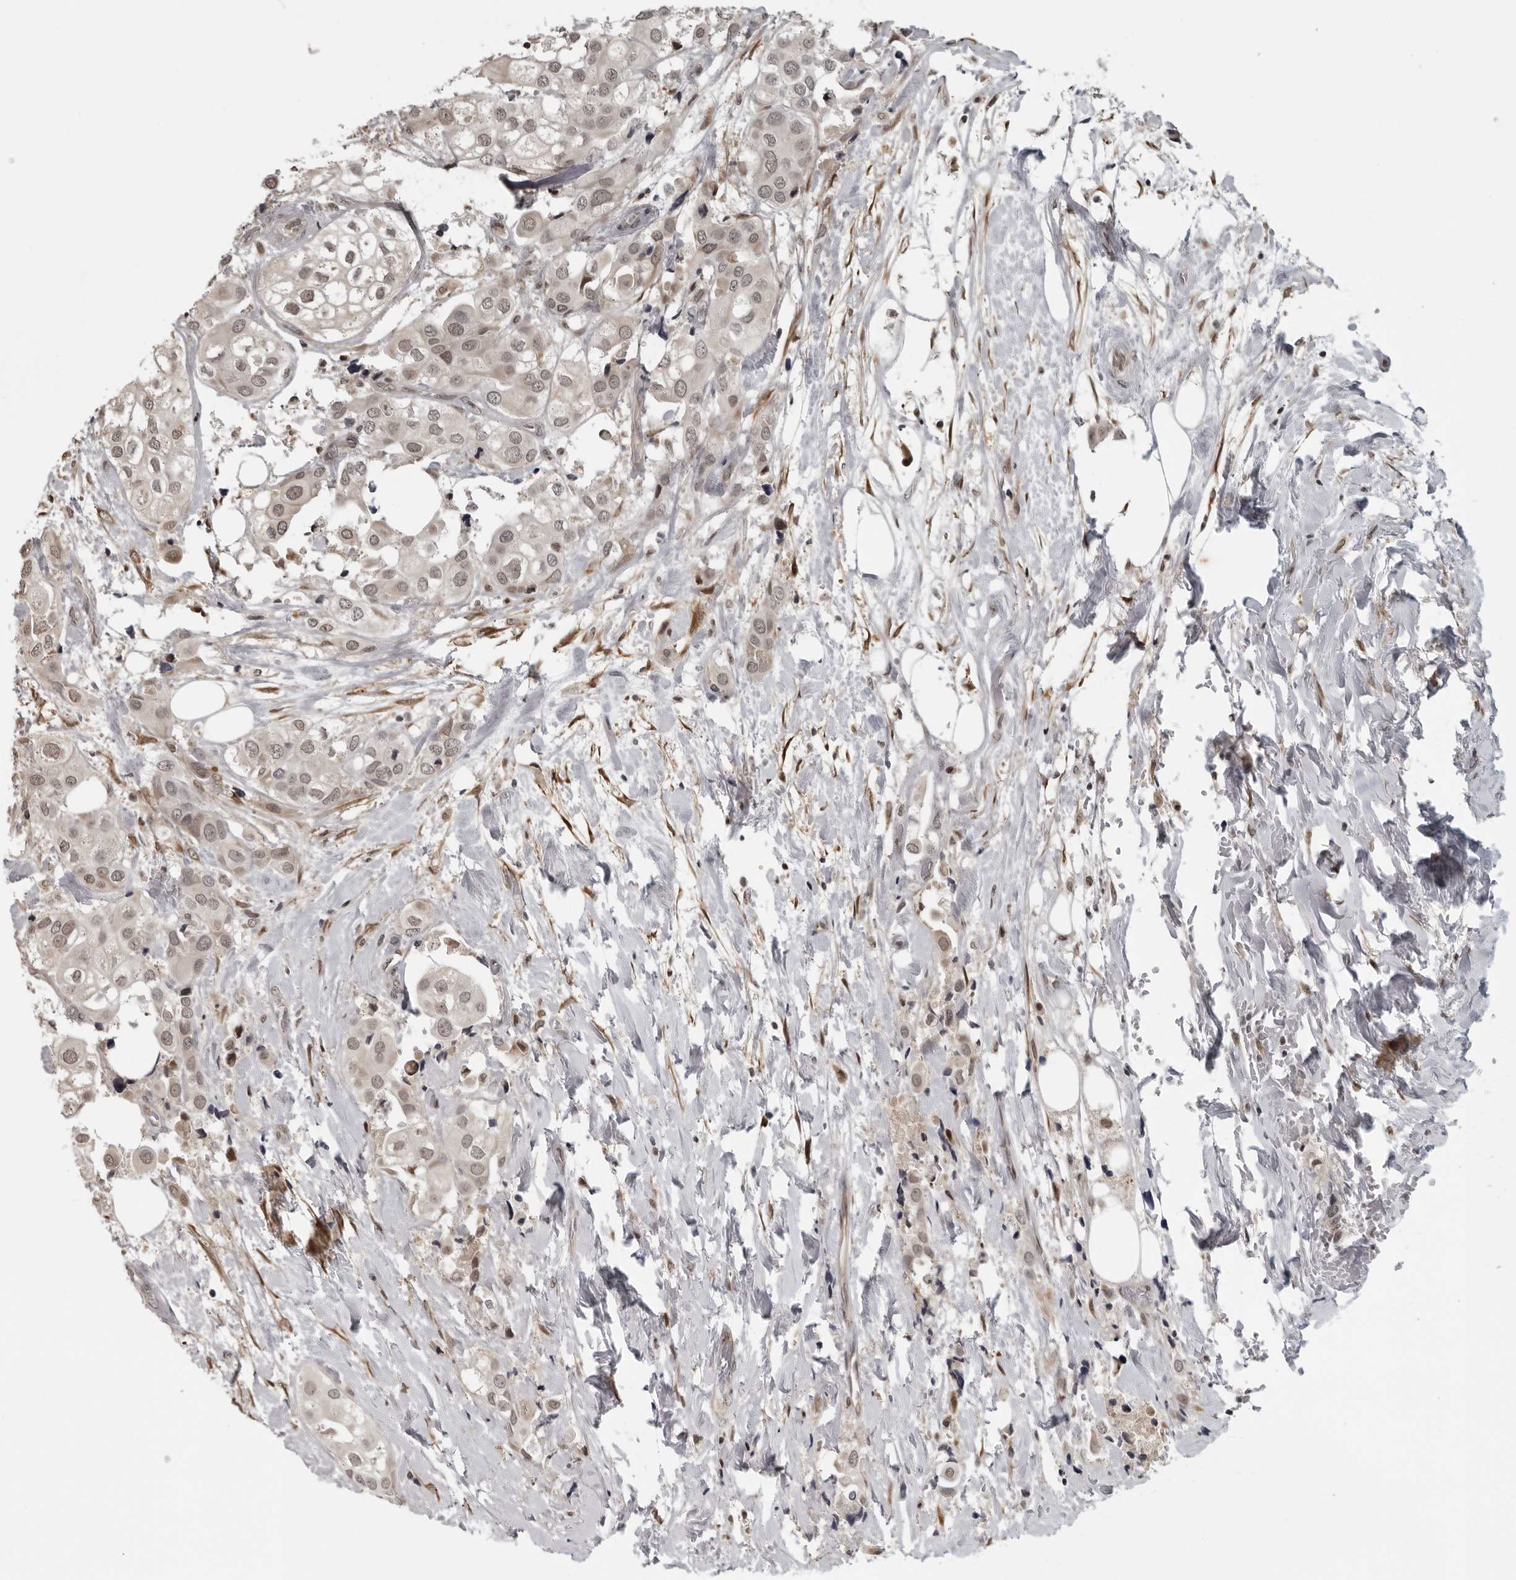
{"staining": {"intensity": "weak", "quantity": ">75%", "location": "nuclear"}, "tissue": "urothelial cancer", "cell_type": "Tumor cells", "image_type": "cancer", "snomed": [{"axis": "morphology", "description": "Urothelial carcinoma, High grade"}, {"axis": "topography", "description": "Urinary bladder"}], "caption": "Urothelial cancer stained with a protein marker shows weak staining in tumor cells.", "gene": "MAF", "patient": {"sex": "male", "age": 64}}